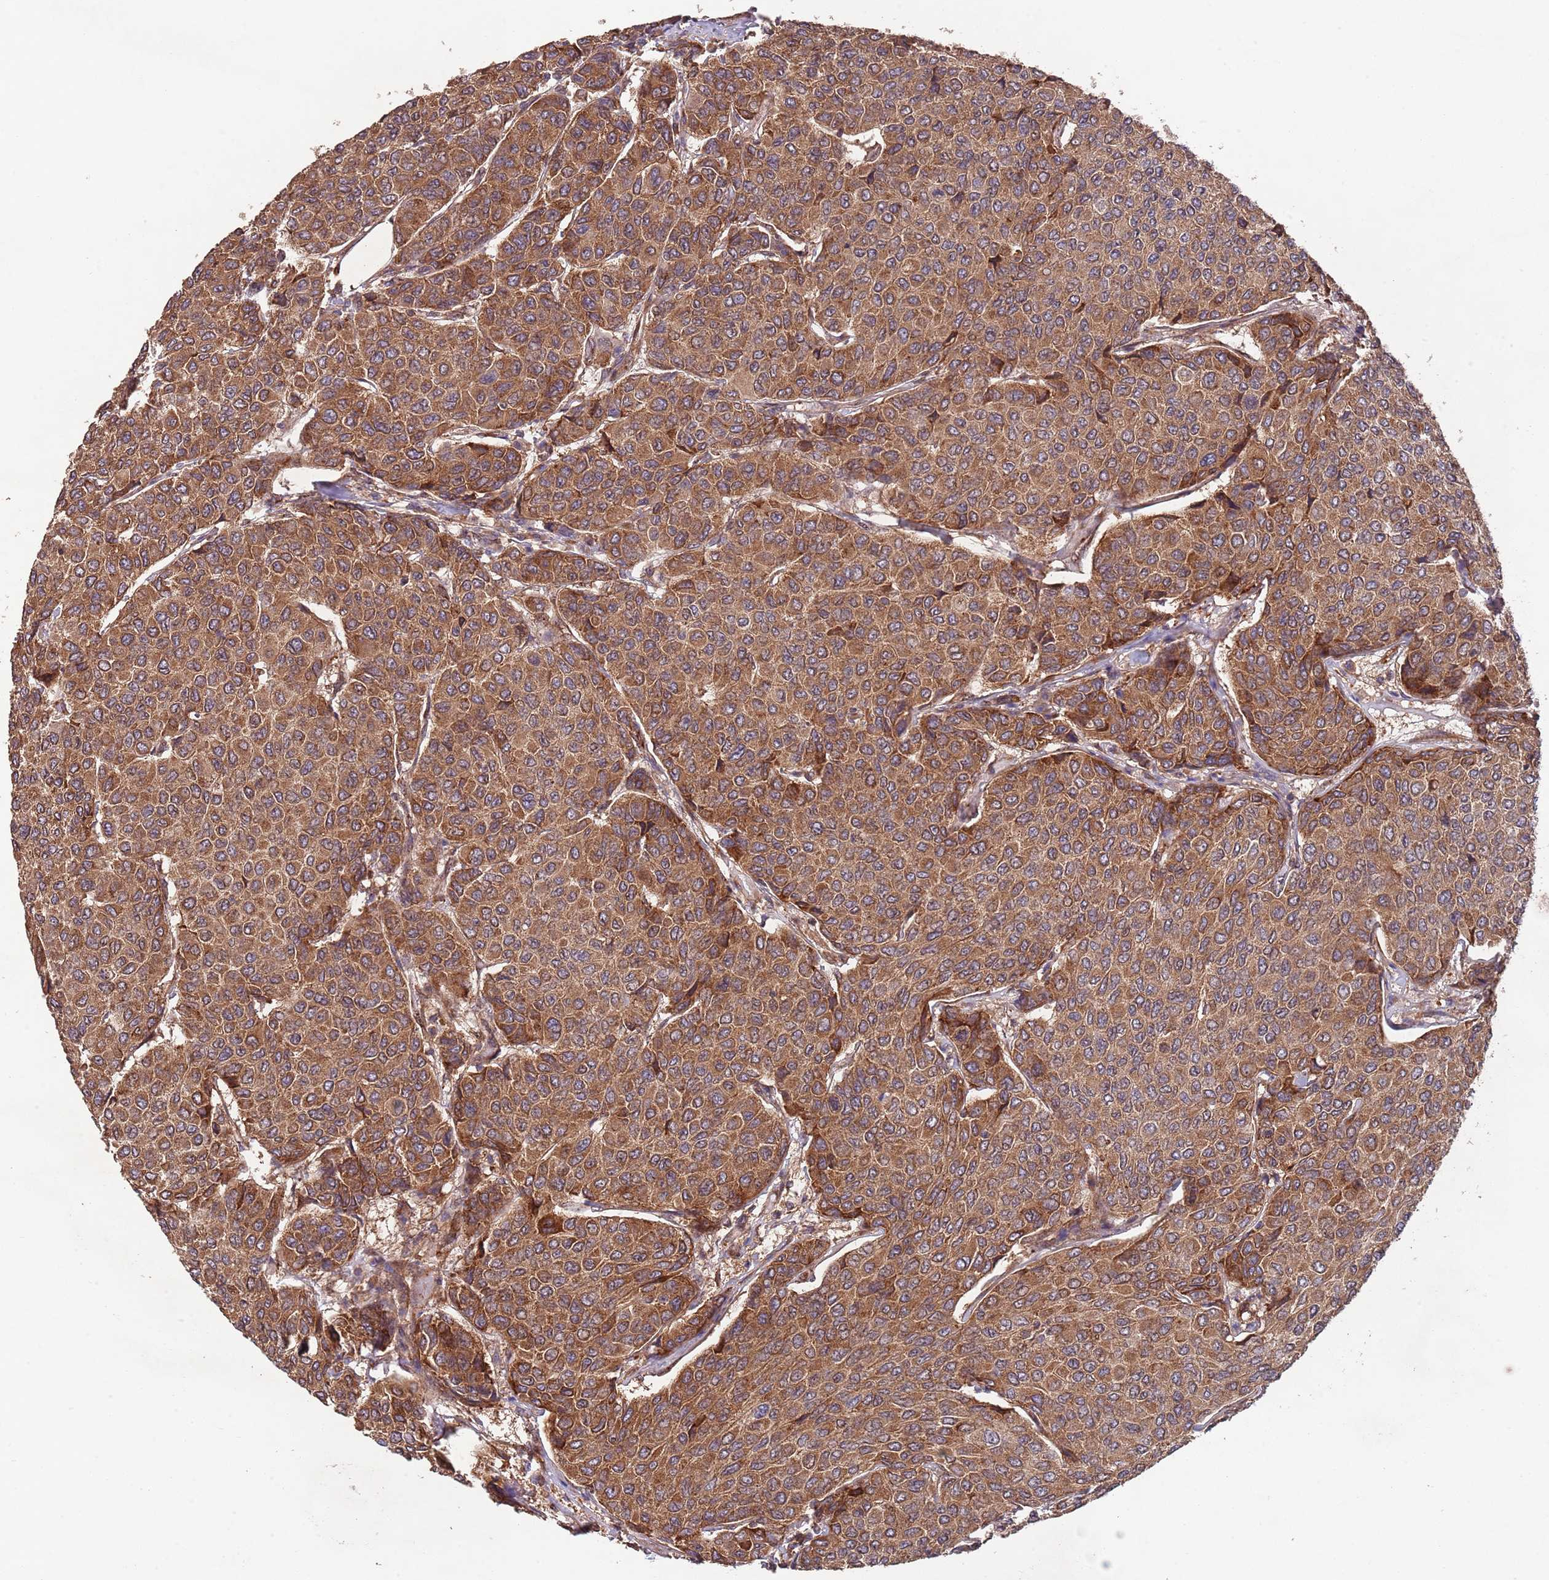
{"staining": {"intensity": "strong", "quantity": ">75%", "location": "cytoplasmic/membranous"}, "tissue": "breast cancer", "cell_type": "Tumor cells", "image_type": "cancer", "snomed": [{"axis": "morphology", "description": "Duct carcinoma"}, {"axis": "topography", "description": "Breast"}], "caption": "Breast cancer stained with a brown dye demonstrates strong cytoplasmic/membranous positive expression in about >75% of tumor cells.", "gene": "RNF19B", "patient": {"sex": "female", "age": 55}}